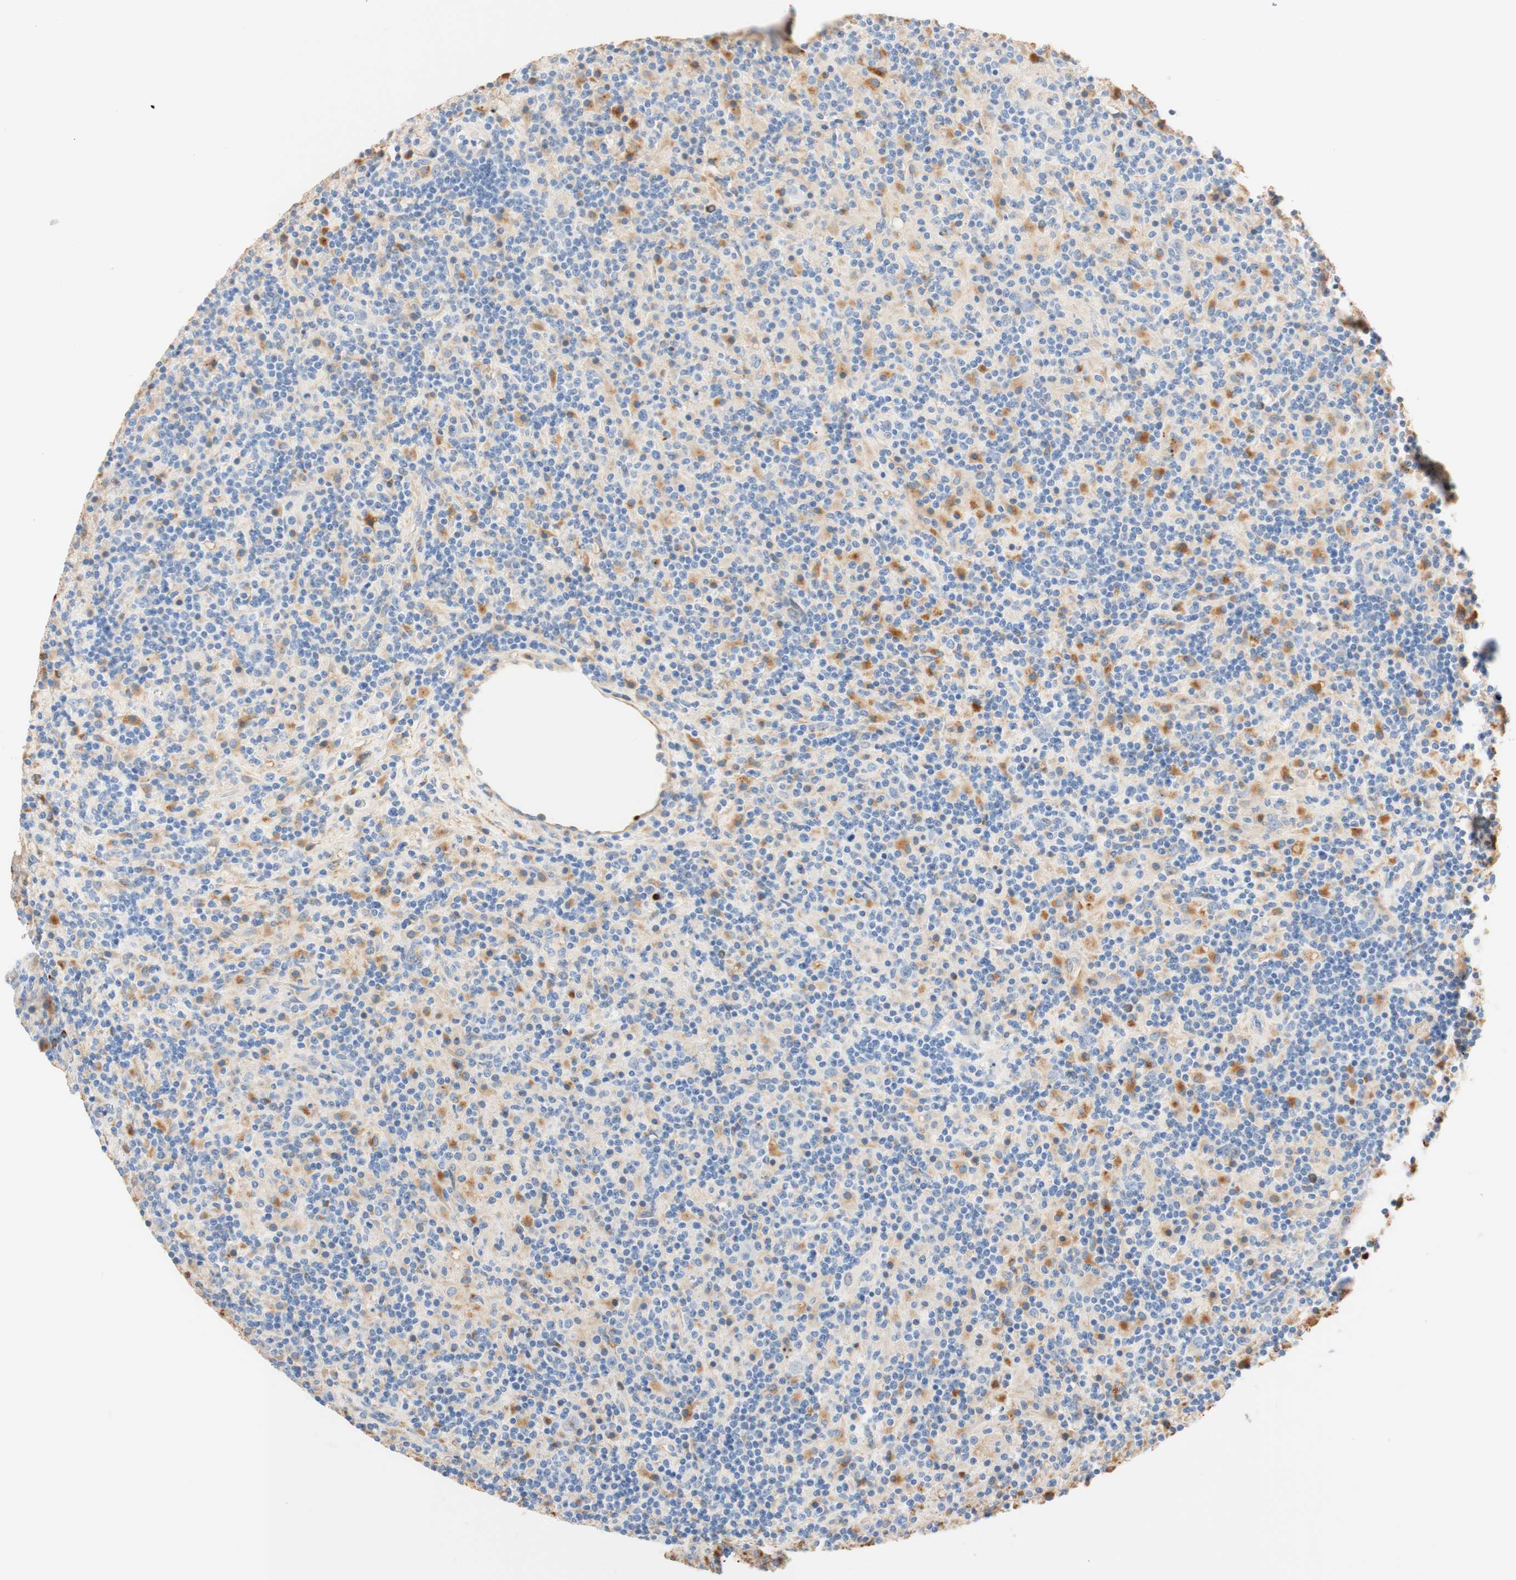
{"staining": {"intensity": "negative", "quantity": "none", "location": "none"}, "tissue": "lymphoma", "cell_type": "Tumor cells", "image_type": "cancer", "snomed": [{"axis": "morphology", "description": "Hodgkin's disease, NOS"}, {"axis": "topography", "description": "Lymph node"}], "caption": "The photomicrograph demonstrates no staining of tumor cells in lymphoma.", "gene": "CD63", "patient": {"sex": "male", "age": 70}}